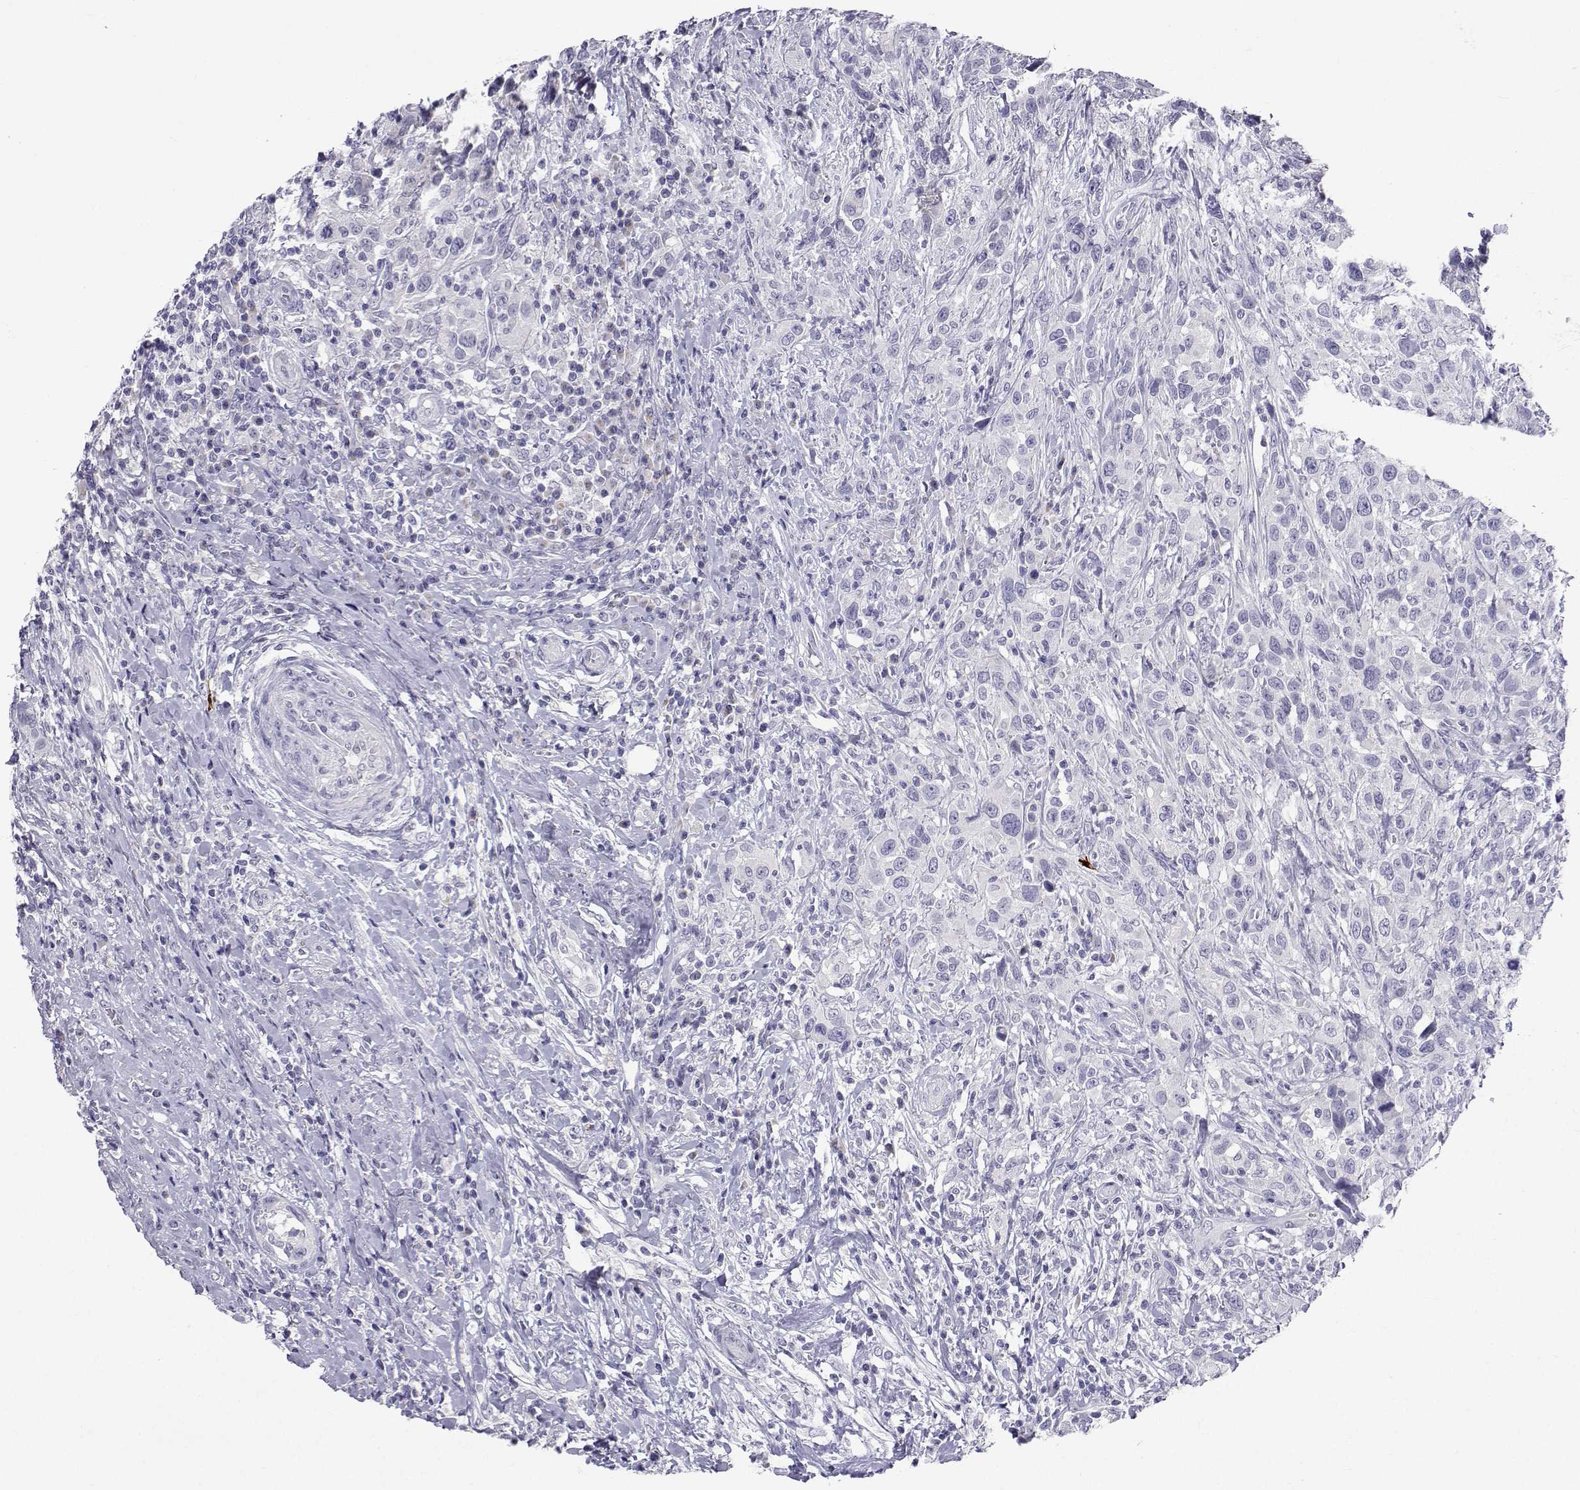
{"staining": {"intensity": "negative", "quantity": "none", "location": "none"}, "tissue": "urothelial cancer", "cell_type": "Tumor cells", "image_type": "cancer", "snomed": [{"axis": "morphology", "description": "Urothelial carcinoma, NOS"}, {"axis": "morphology", "description": "Urothelial carcinoma, High grade"}, {"axis": "topography", "description": "Urinary bladder"}], "caption": "DAB immunohistochemical staining of urothelial cancer displays no significant expression in tumor cells.", "gene": "SLC6A3", "patient": {"sex": "female", "age": 64}}